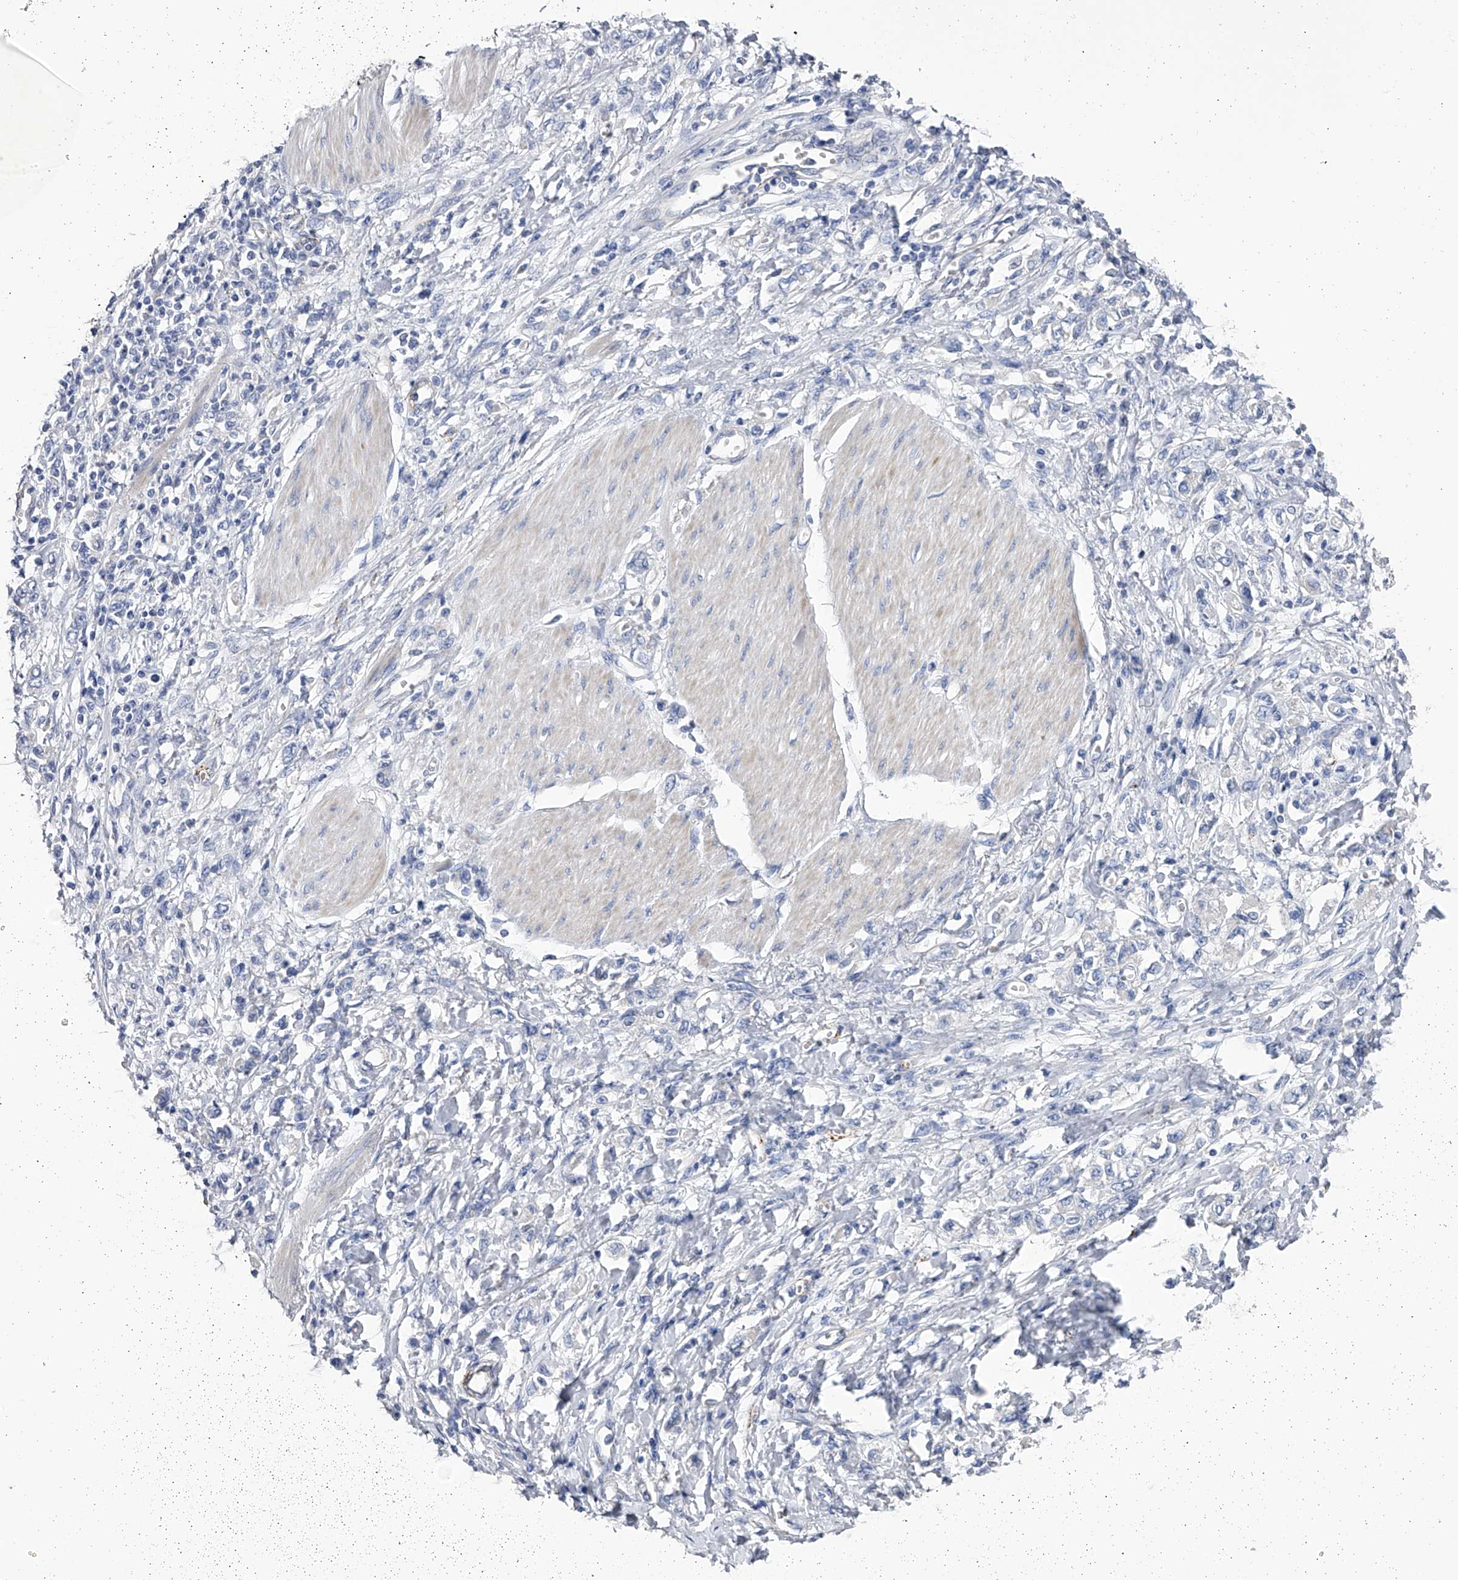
{"staining": {"intensity": "negative", "quantity": "none", "location": "none"}, "tissue": "stomach cancer", "cell_type": "Tumor cells", "image_type": "cancer", "snomed": [{"axis": "morphology", "description": "Adenocarcinoma, NOS"}, {"axis": "topography", "description": "Stomach"}], "caption": "DAB (3,3'-diaminobenzidine) immunohistochemical staining of stomach cancer shows no significant staining in tumor cells.", "gene": "RWDD2A", "patient": {"sex": "female", "age": 76}}